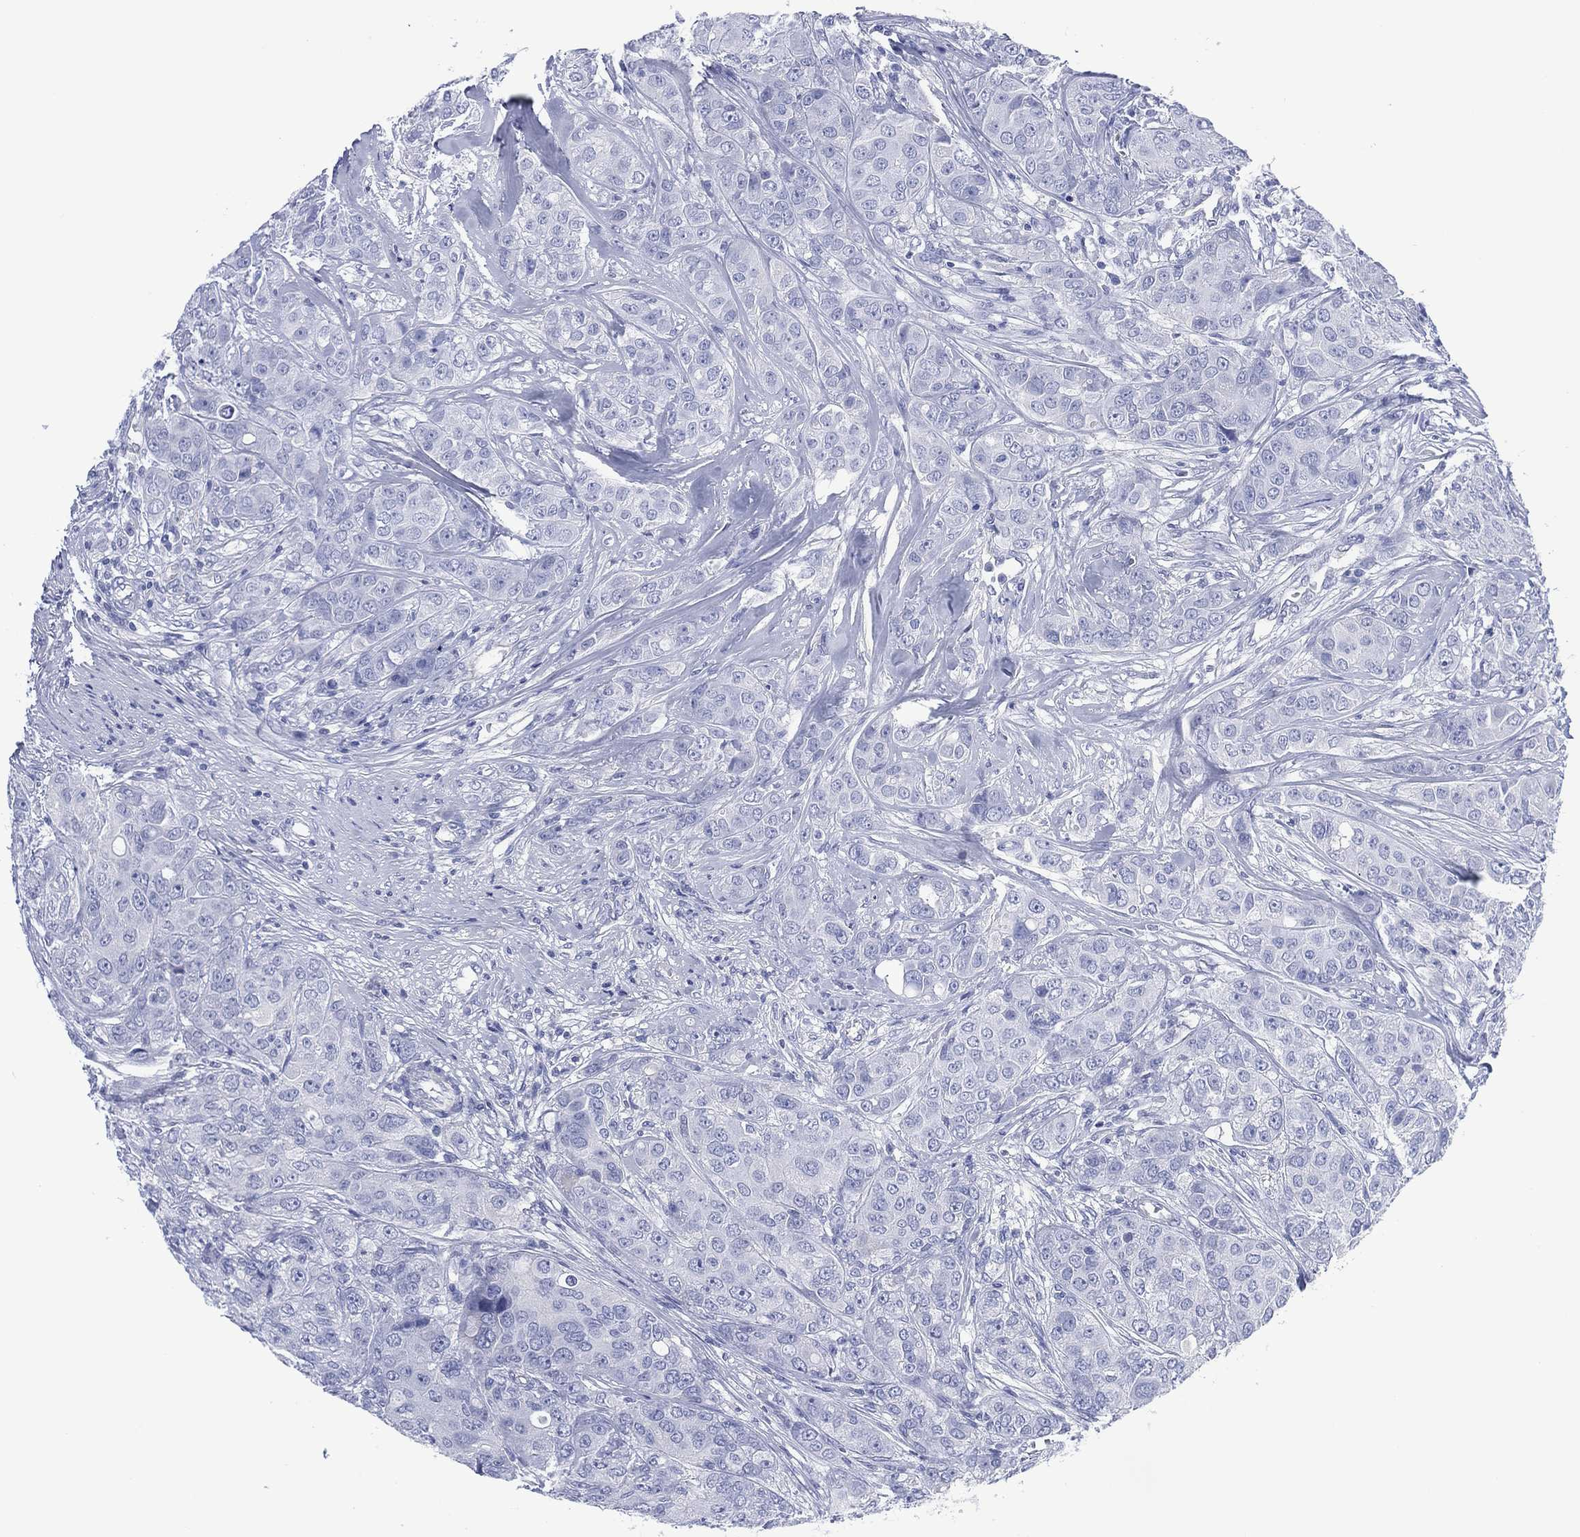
{"staining": {"intensity": "negative", "quantity": "none", "location": "none"}, "tissue": "breast cancer", "cell_type": "Tumor cells", "image_type": "cancer", "snomed": [{"axis": "morphology", "description": "Duct carcinoma"}, {"axis": "topography", "description": "Breast"}], "caption": "The immunohistochemistry image has no significant staining in tumor cells of breast infiltrating ductal carcinoma tissue. (Stains: DAB (3,3'-diaminobenzidine) immunohistochemistry with hematoxylin counter stain, Microscopy: brightfield microscopy at high magnification).", "gene": "DDI1", "patient": {"sex": "female", "age": 43}}